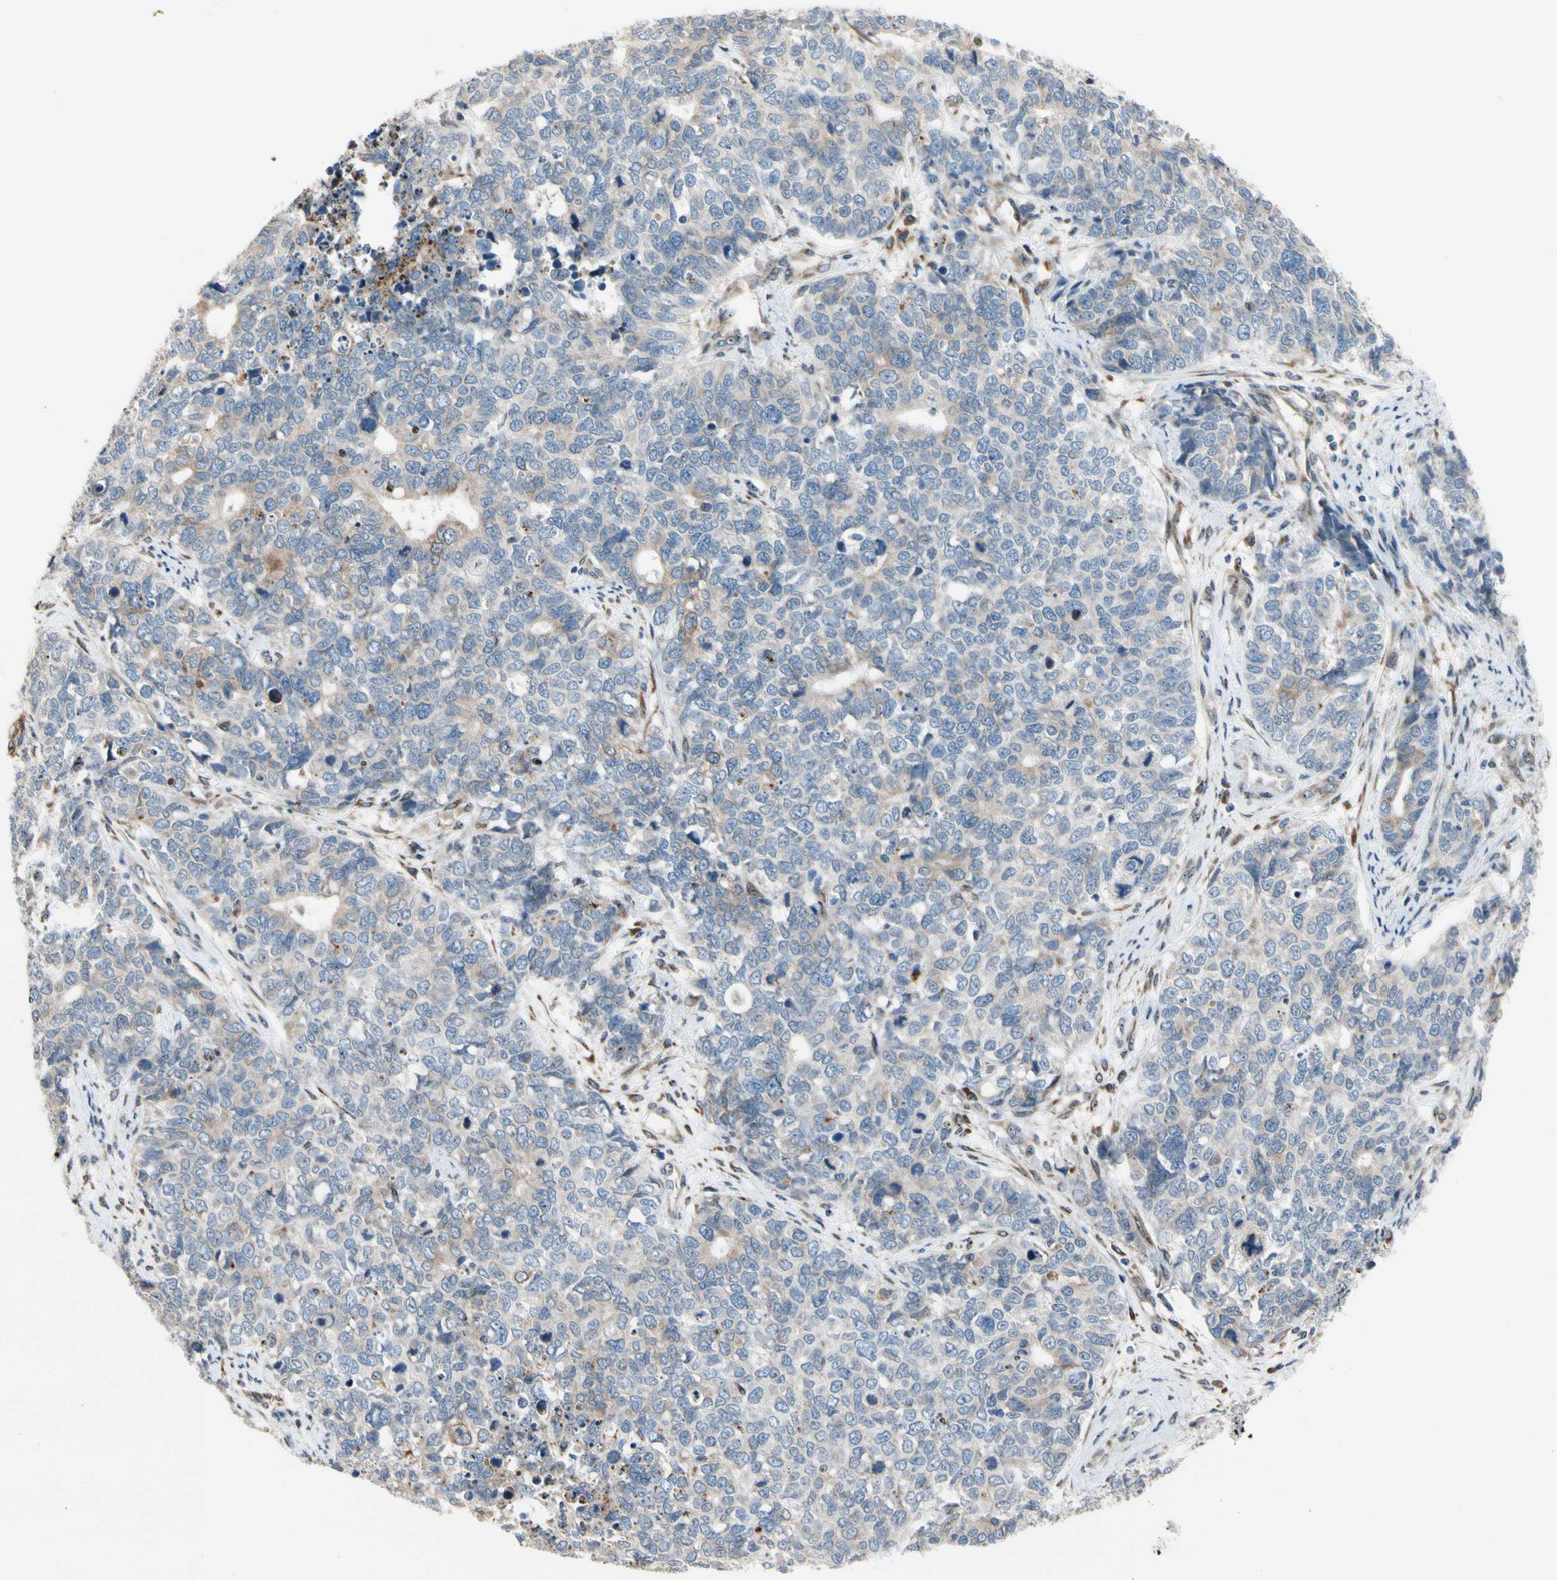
{"staining": {"intensity": "weak", "quantity": ">75%", "location": "cytoplasmic/membranous"}, "tissue": "cervical cancer", "cell_type": "Tumor cells", "image_type": "cancer", "snomed": [{"axis": "morphology", "description": "Squamous cell carcinoma, NOS"}, {"axis": "topography", "description": "Cervix"}], "caption": "Cervical squamous cell carcinoma stained with a protein marker exhibits weak staining in tumor cells.", "gene": "TMED7", "patient": {"sex": "female", "age": 63}}